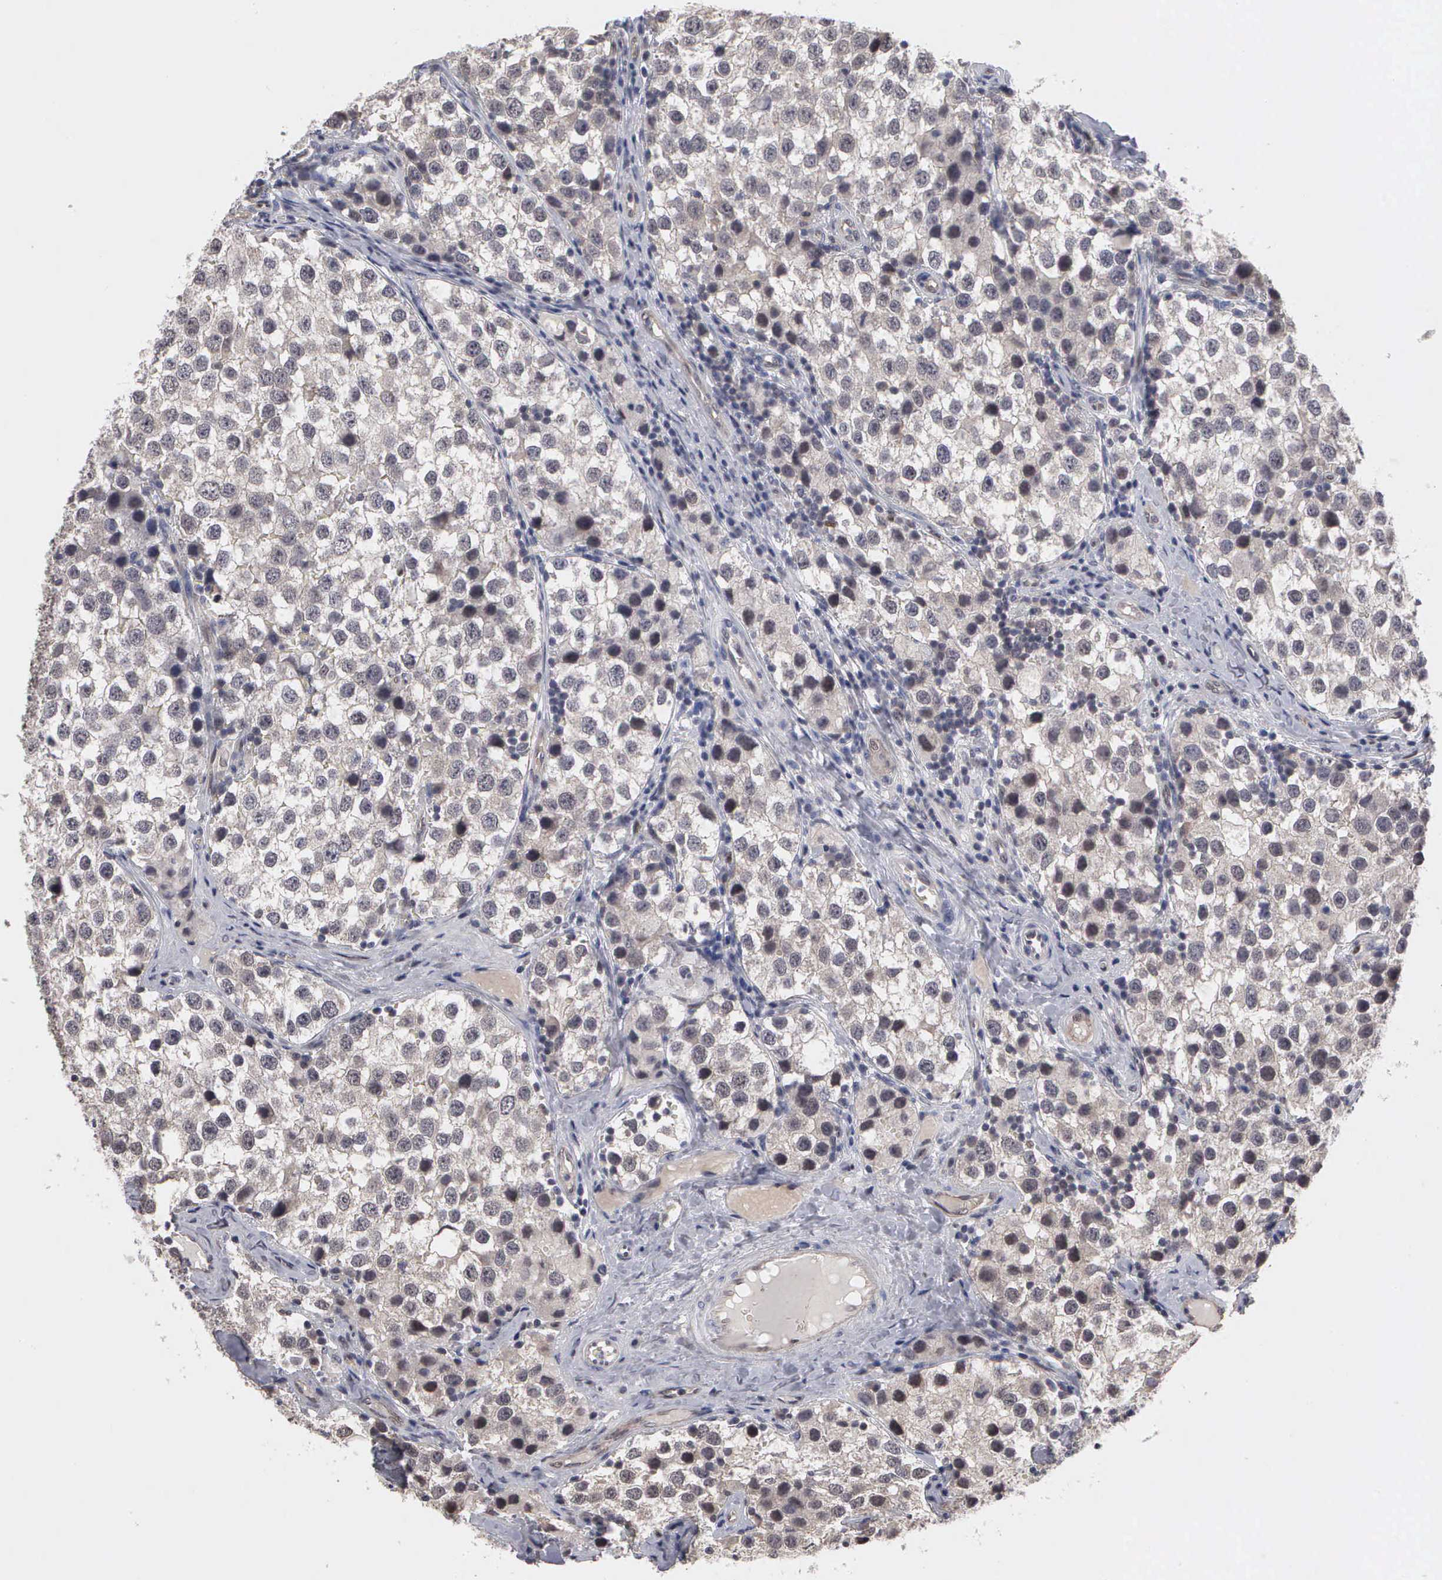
{"staining": {"intensity": "negative", "quantity": "none", "location": "none"}, "tissue": "testis cancer", "cell_type": "Tumor cells", "image_type": "cancer", "snomed": [{"axis": "morphology", "description": "Seminoma, NOS"}, {"axis": "topography", "description": "Testis"}], "caption": "Testis cancer stained for a protein using immunohistochemistry (IHC) exhibits no positivity tumor cells.", "gene": "ZBTB33", "patient": {"sex": "male", "age": 39}}